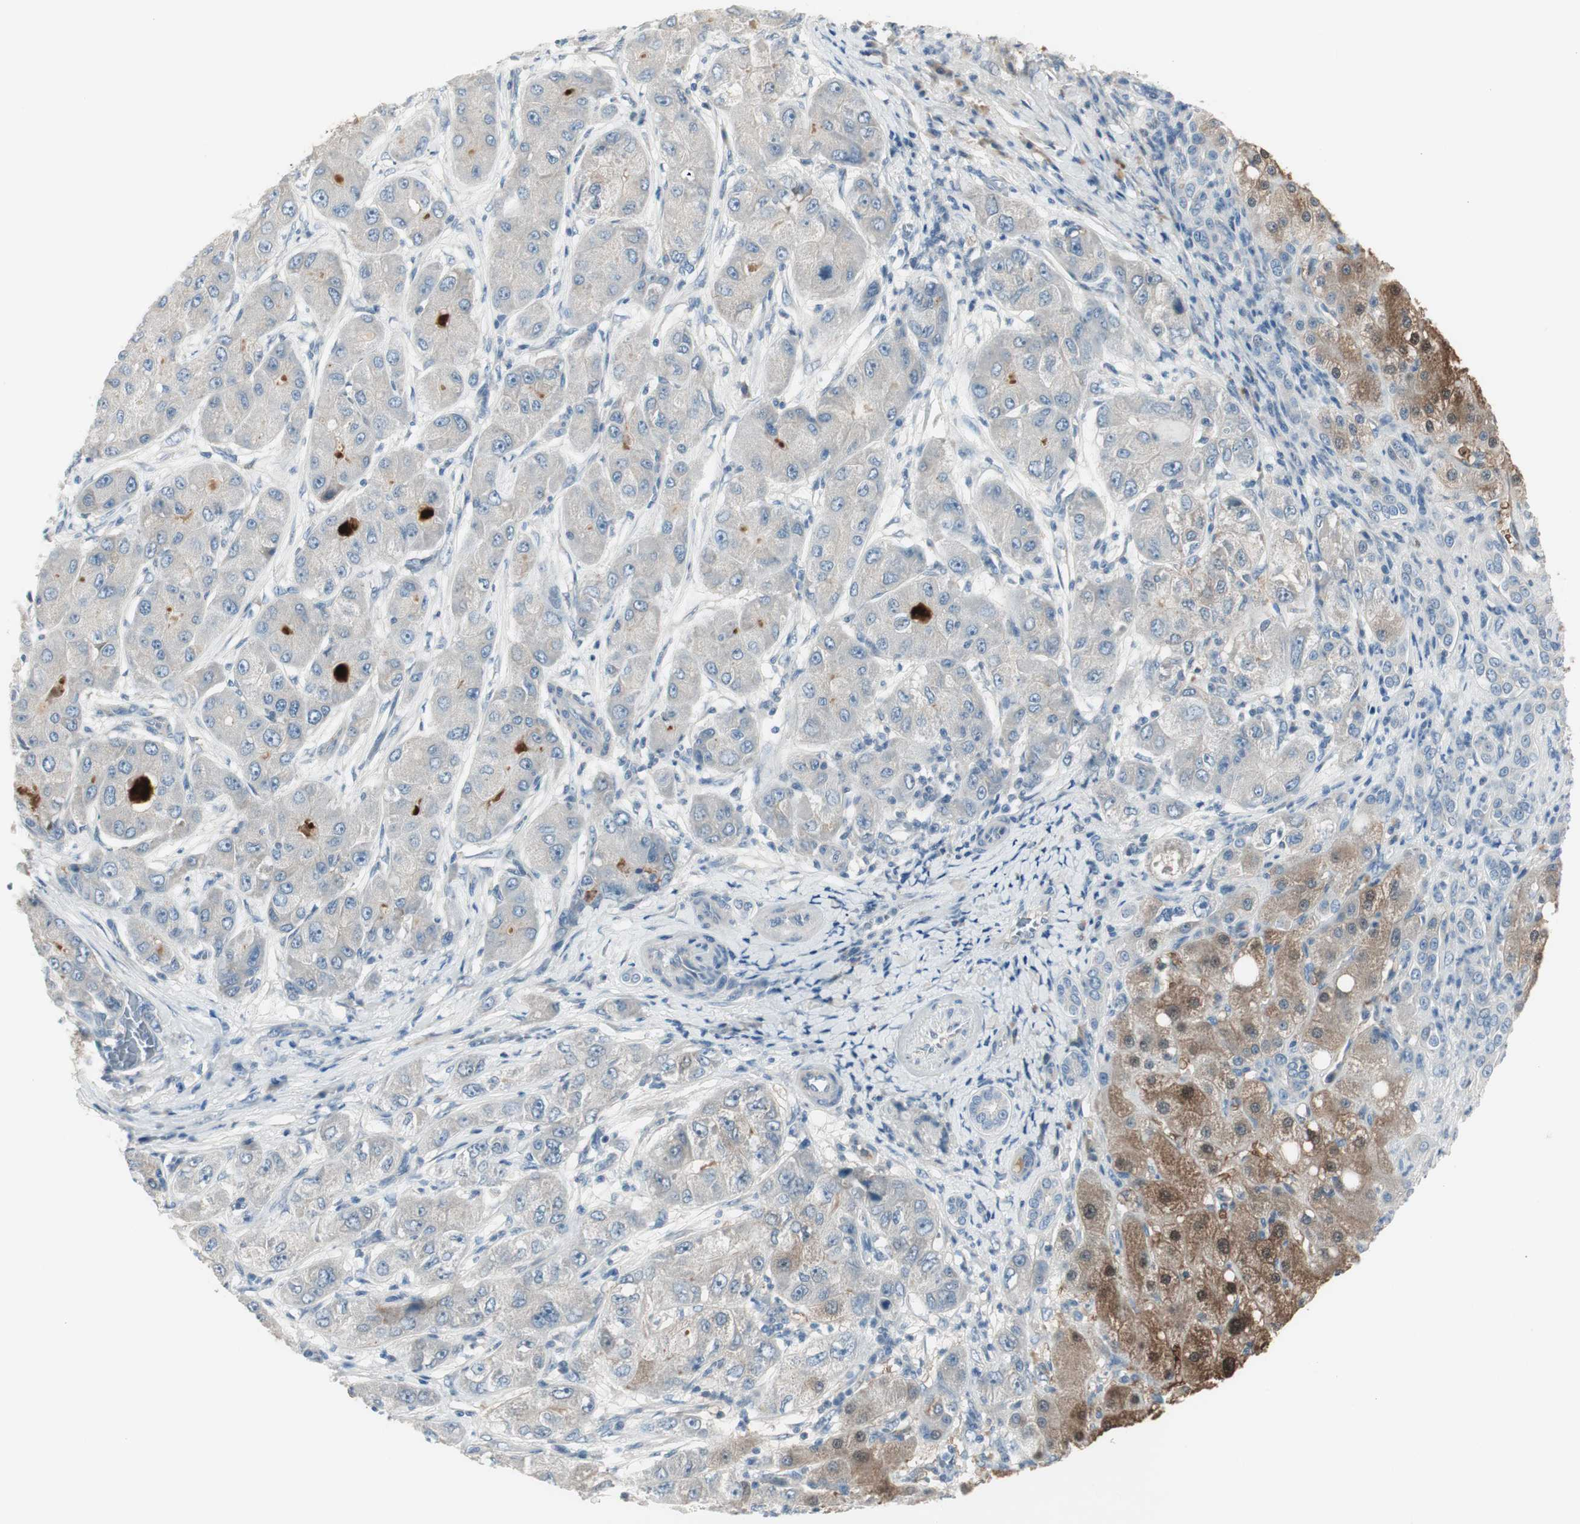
{"staining": {"intensity": "moderate", "quantity": "<25%", "location": "cytoplasmic/membranous,nuclear"}, "tissue": "liver cancer", "cell_type": "Tumor cells", "image_type": "cancer", "snomed": [{"axis": "morphology", "description": "Carcinoma, Hepatocellular, NOS"}, {"axis": "topography", "description": "Liver"}], "caption": "Moderate cytoplasmic/membranous and nuclear expression for a protein is appreciated in about <25% of tumor cells of liver hepatocellular carcinoma using IHC.", "gene": "EVA1A", "patient": {"sex": "male", "age": 80}}